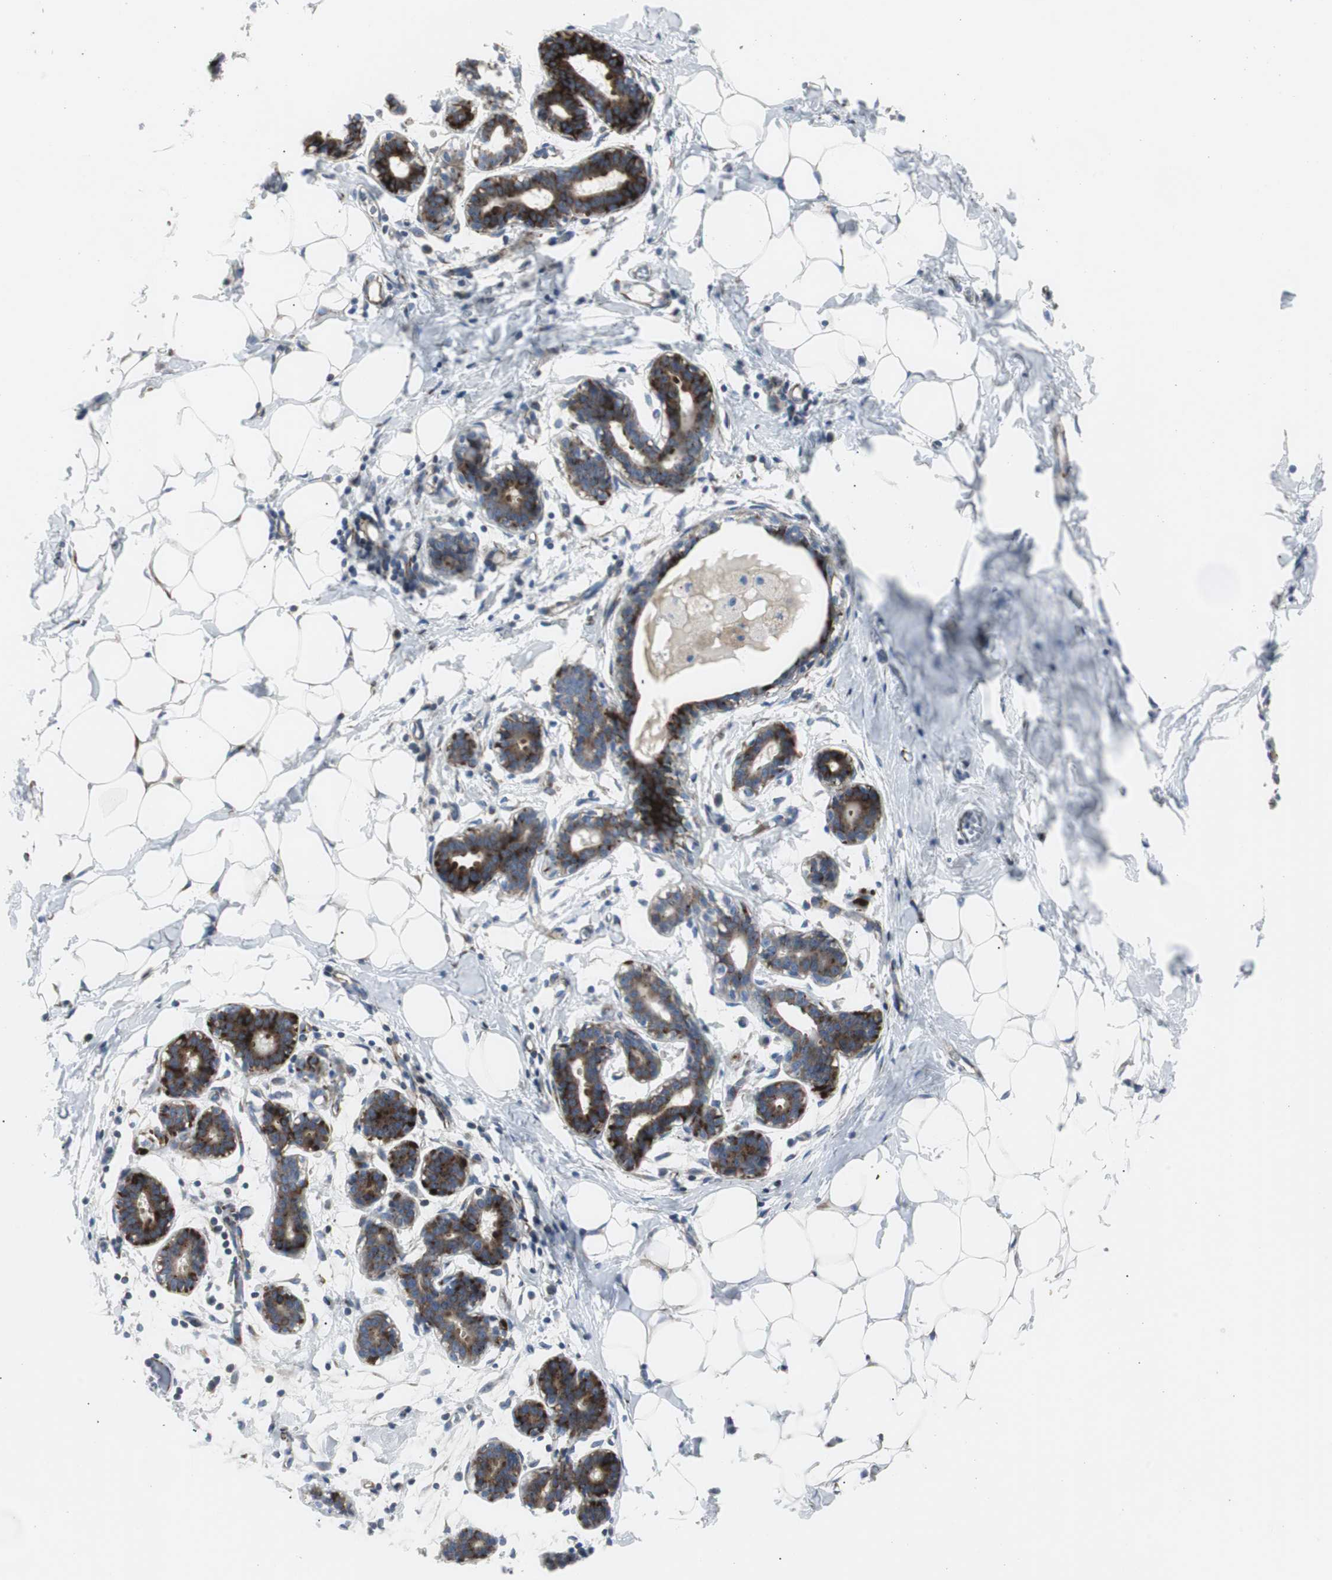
{"staining": {"intensity": "negative", "quantity": "none", "location": "none"}, "tissue": "breast", "cell_type": "Adipocytes", "image_type": "normal", "snomed": [{"axis": "morphology", "description": "Normal tissue, NOS"}, {"axis": "topography", "description": "Breast"}], "caption": "IHC histopathology image of unremarkable human breast stained for a protein (brown), which demonstrates no expression in adipocytes.", "gene": "BBC3", "patient": {"sex": "female", "age": 27}}